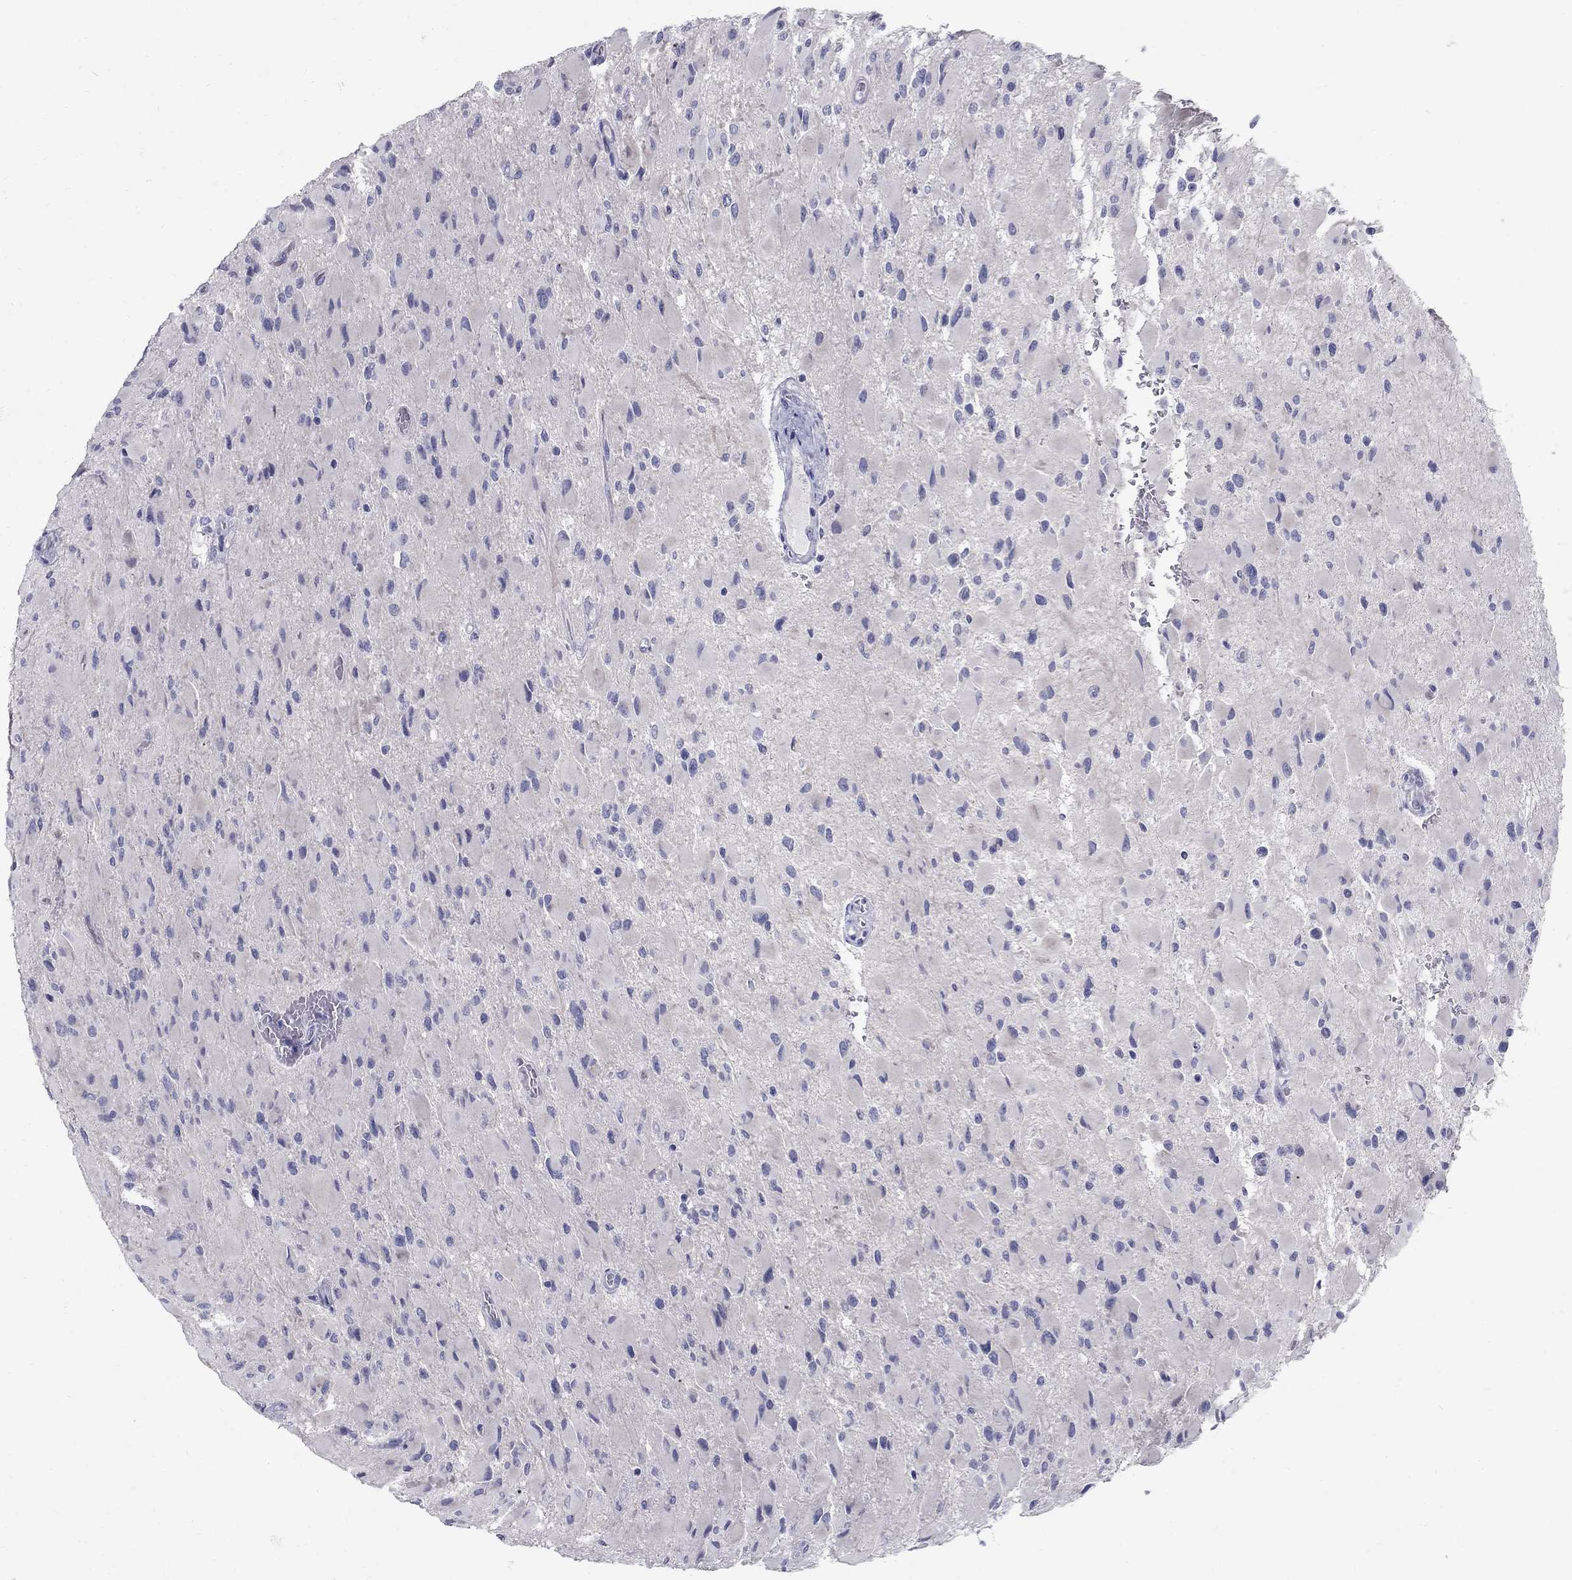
{"staining": {"intensity": "negative", "quantity": "none", "location": "none"}, "tissue": "glioma", "cell_type": "Tumor cells", "image_type": "cancer", "snomed": [{"axis": "morphology", "description": "Glioma, malignant, High grade"}, {"axis": "topography", "description": "Cerebral cortex"}], "caption": "The IHC histopathology image has no significant staining in tumor cells of glioma tissue. (Brightfield microscopy of DAB IHC at high magnification).", "gene": "TP53TG5", "patient": {"sex": "female", "age": 36}}